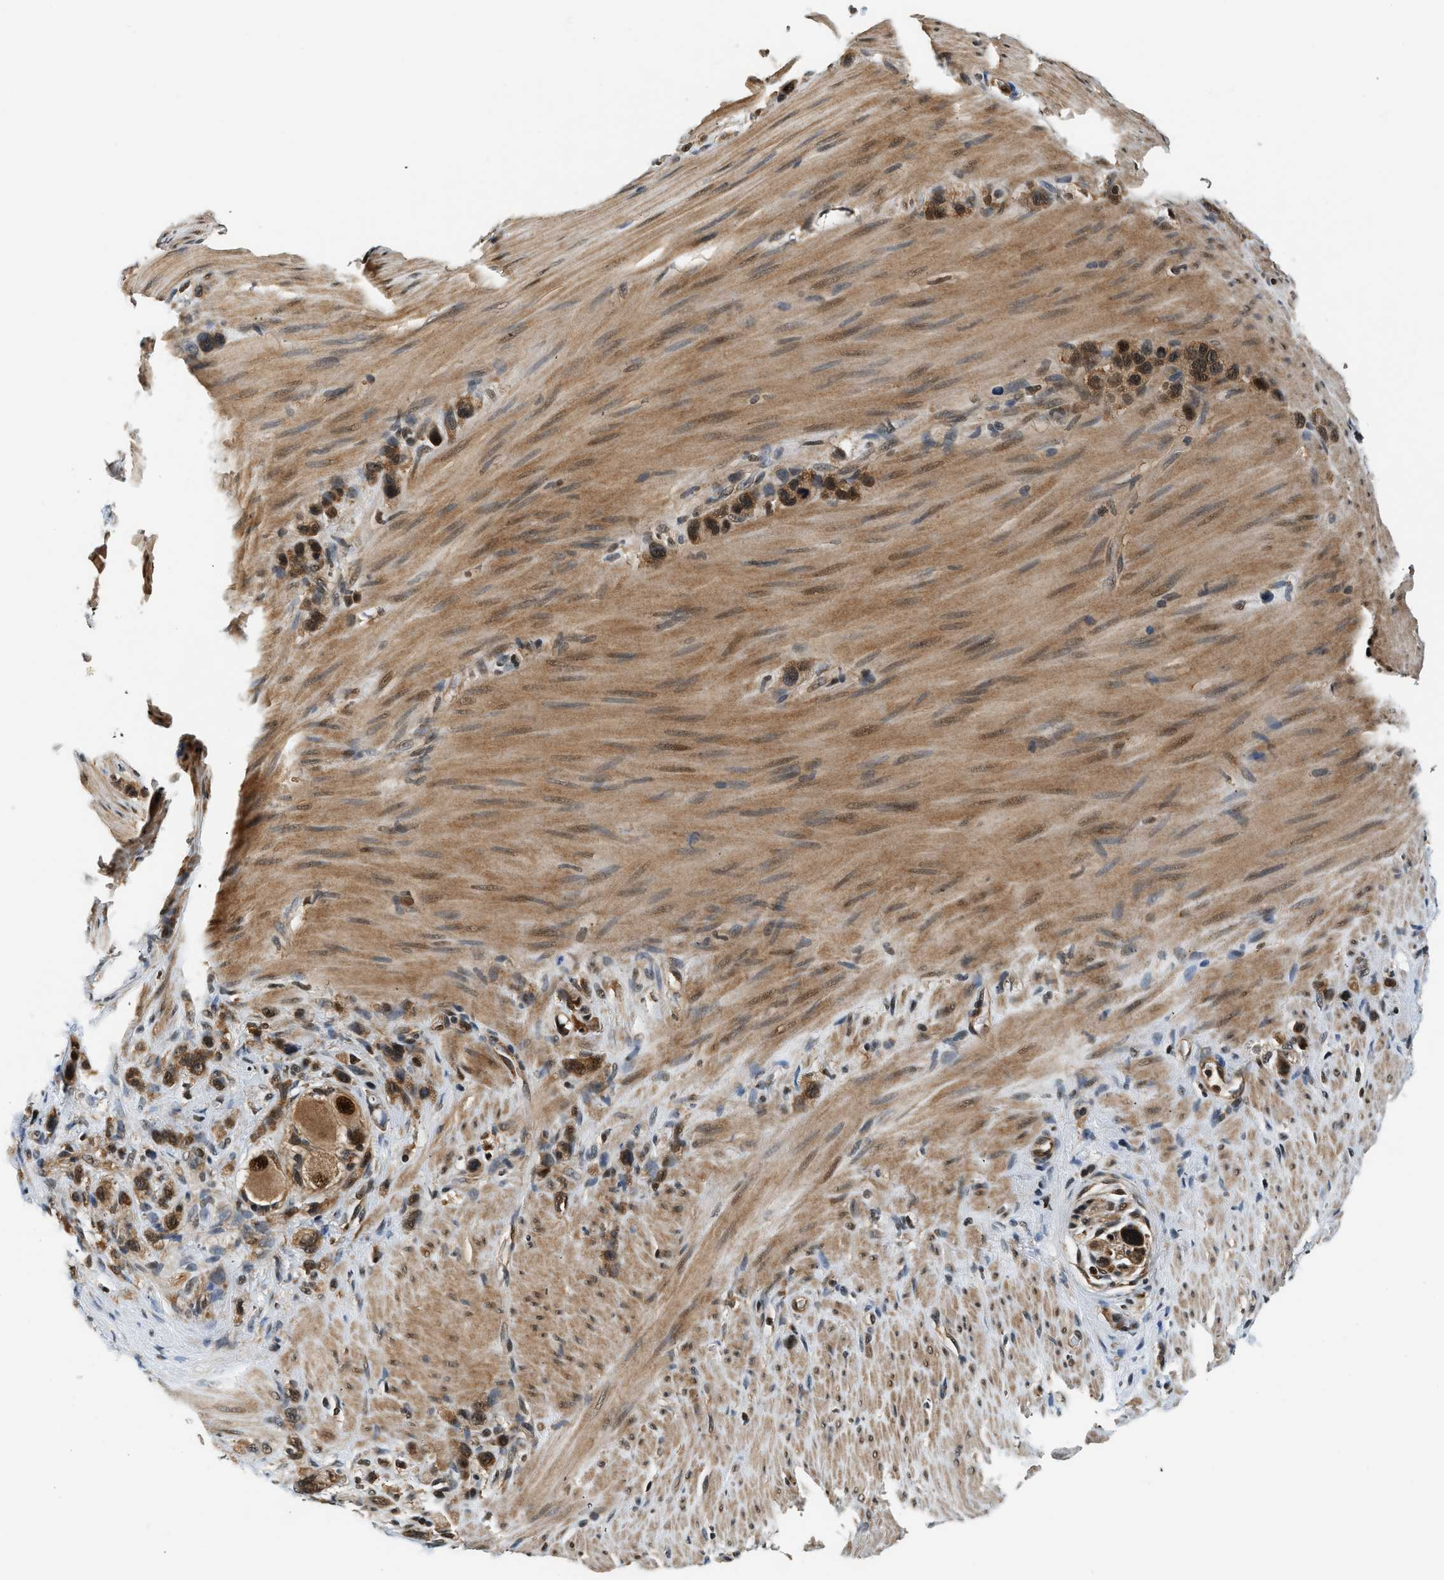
{"staining": {"intensity": "strong", "quantity": ">75%", "location": "cytoplasmic/membranous,nuclear"}, "tissue": "stomach cancer", "cell_type": "Tumor cells", "image_type": "cancer", "snomed": [{"axis": "morphology", "description": "Adenocarcinoma, NOS"}, {"axis": "morphology", "description": "Adenocarcinoma, High grade"}, {"axis": "topography", "description": "Stomach, upper"}, {"axis": "topography", "description": "Stomach, lower"}], "caption": "The image shows staining of adenocarcinoma (stomach), revealing strong cytoplasmic/membranous and nuclear protein expression (brown color) within tumor cells.", "gene": "PSMD3", "patient": {"sex": "female", "age": 65}}